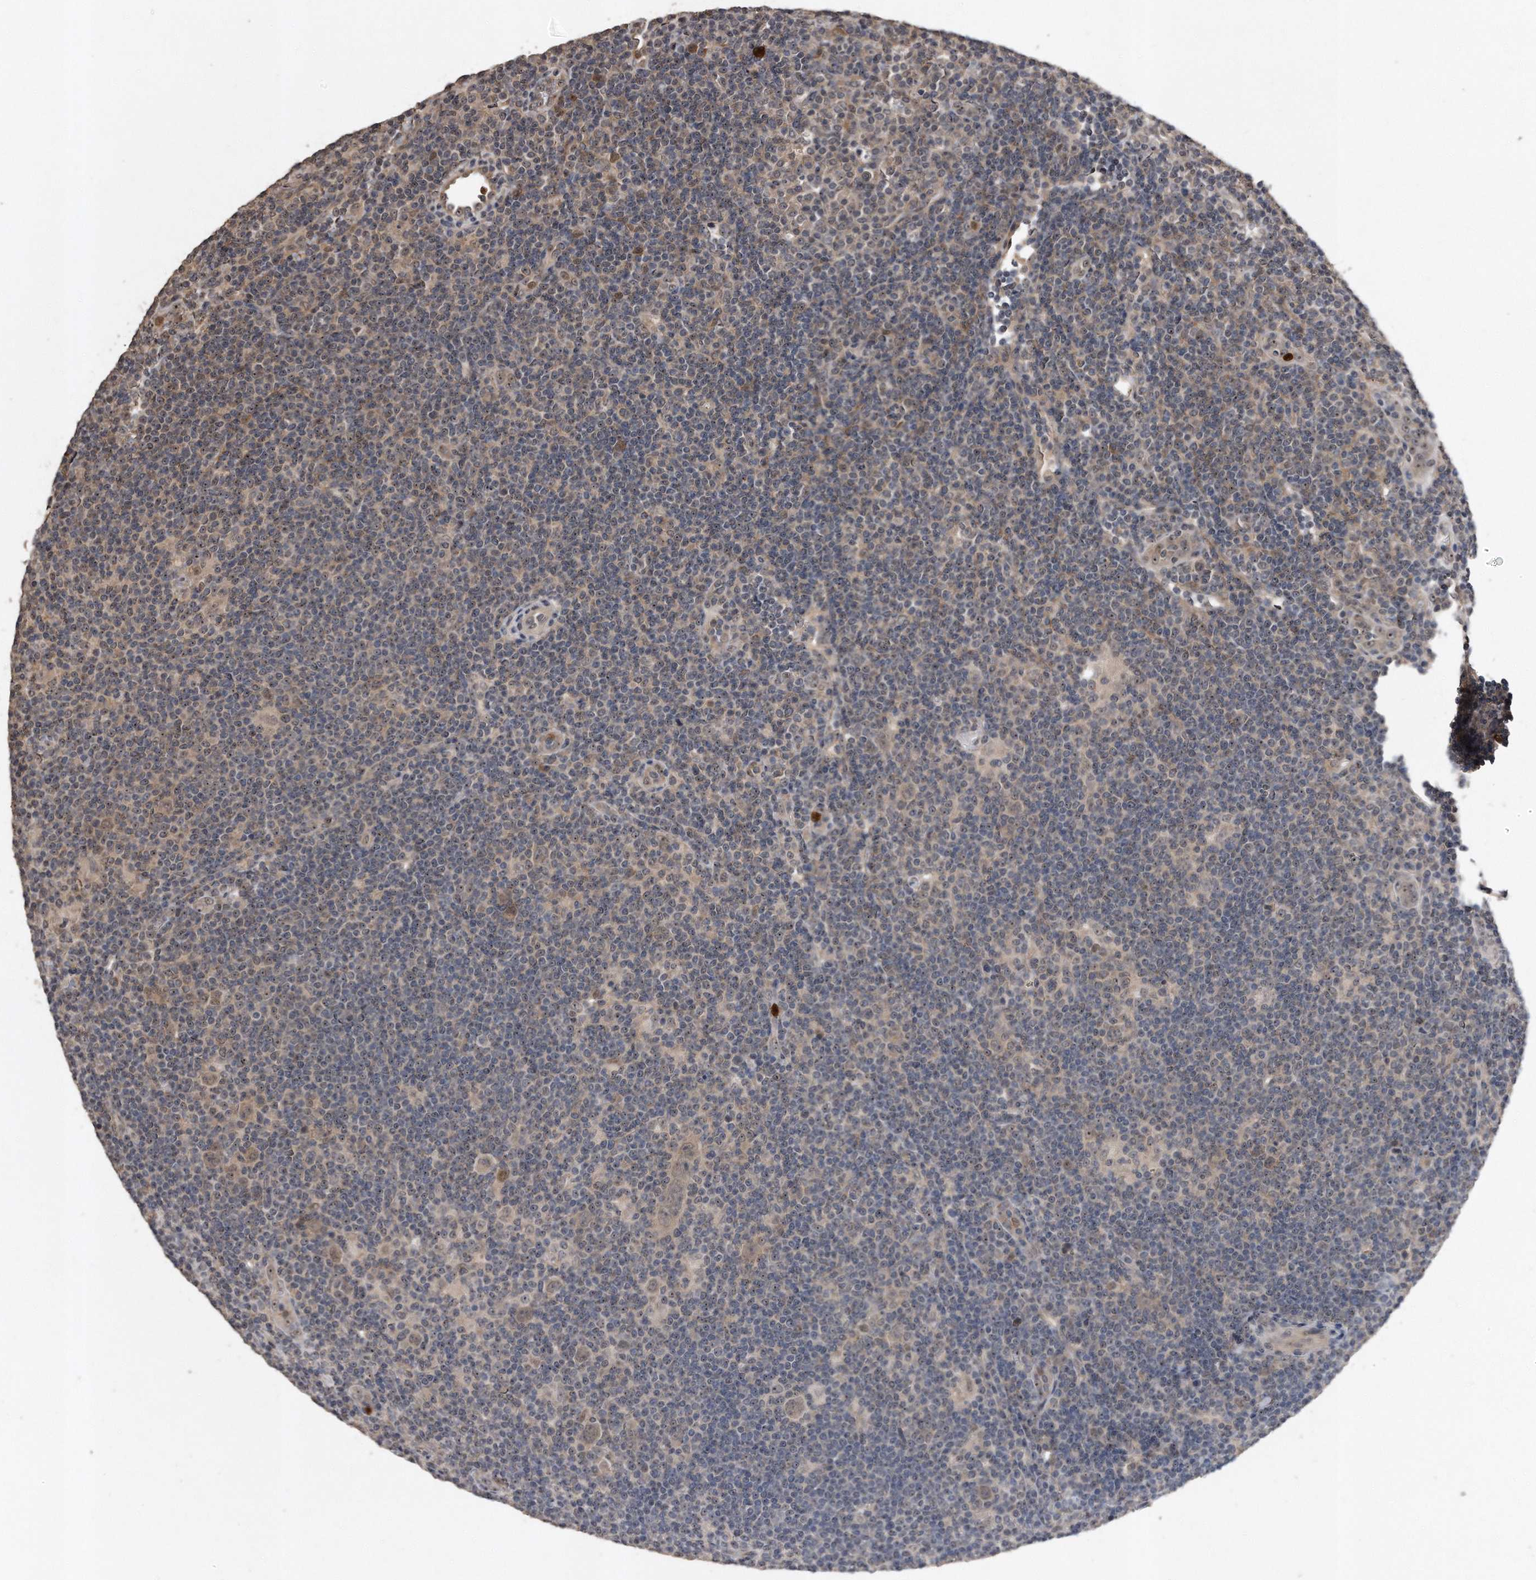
{"staining": {"intensity": "weak", "quantity": "25%-75%", "location": "nuclear"}, "tissue": "lymphoma", "cell_type": "Tumor cells", "image_type": "cancer", "snomed": [{"axis": "morphology", "description": "Hodgkin's disease, NOS"}, {"axis": "topography", "description": "Lymph node"}], "caption": "Lymphoma stained for a protein demonstrates weak nuclear positivity in tumor cells.", "gene": "PELO", "patient": {"sex": "female", "age": 57}}